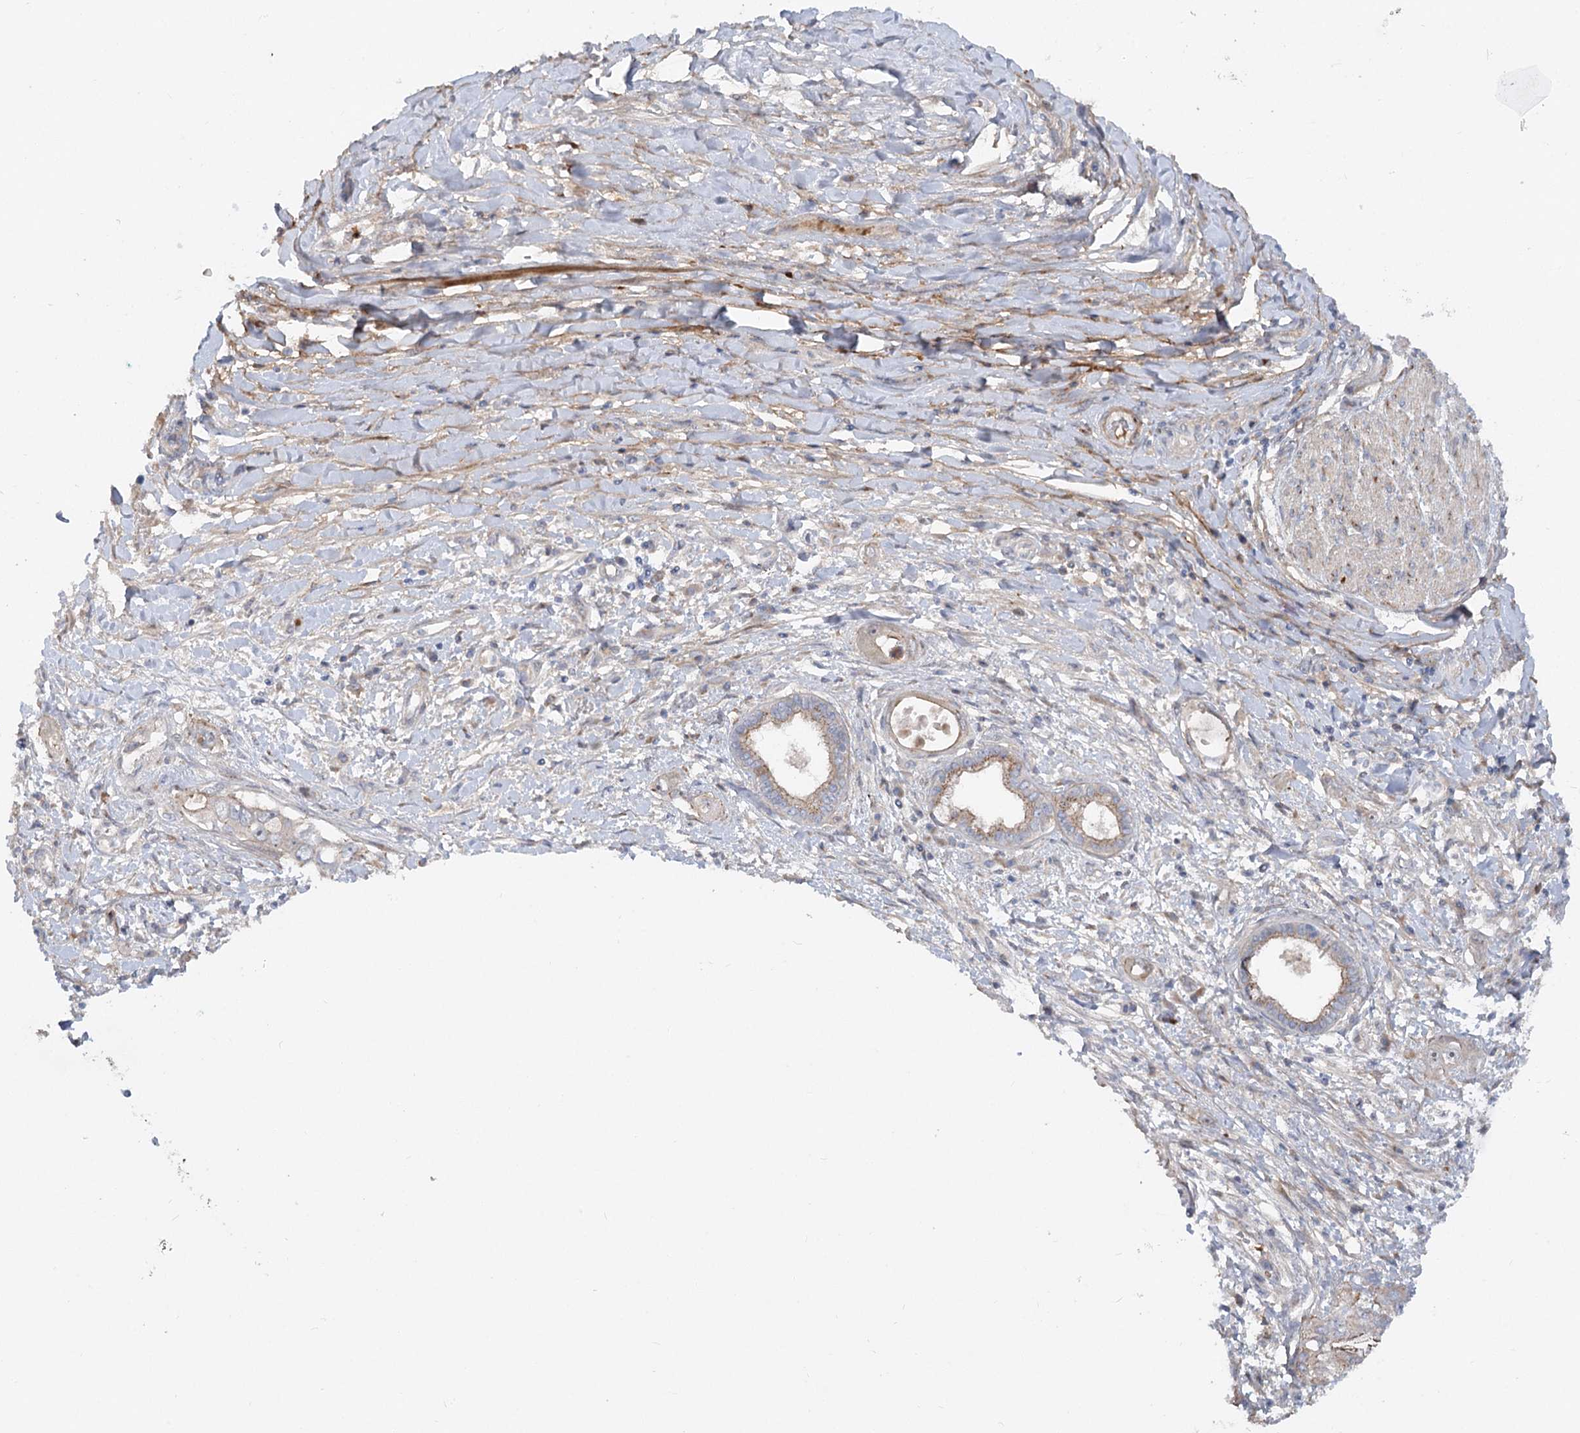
{"staining": {"intensity": "moderate", "quantity": "<25%", "location": "cytoplasmic/membranous"}, "tissue": "pancreatic cancer", "cell_type": "Tumor cells", "image_type": "cancer", "snomed": [{"axis": "morphology", "description": "Inflammation, NOS"}, {"axis": "morphology", "description": "Adenocarcinoma, NOS"}, {"axis": "topography", "description": "Pancreas"}], "caption": "Immunohistochemistry (IHC) staining of pancreatic adenocarcinoma, which demonstrates low levels of moderate cytoplasmic/membranous expression in approximately <25% of tumor cells indicating moderate cytoplasmic/membranous protein expression. The staining was performed using DAB (3,3'-diaminobenzidine) (brown) for protein detection and nuclei were counterstained in hematoxylin (blue).", "gene": "FGF19", "patient": {"sex": "female", "age": 56}}